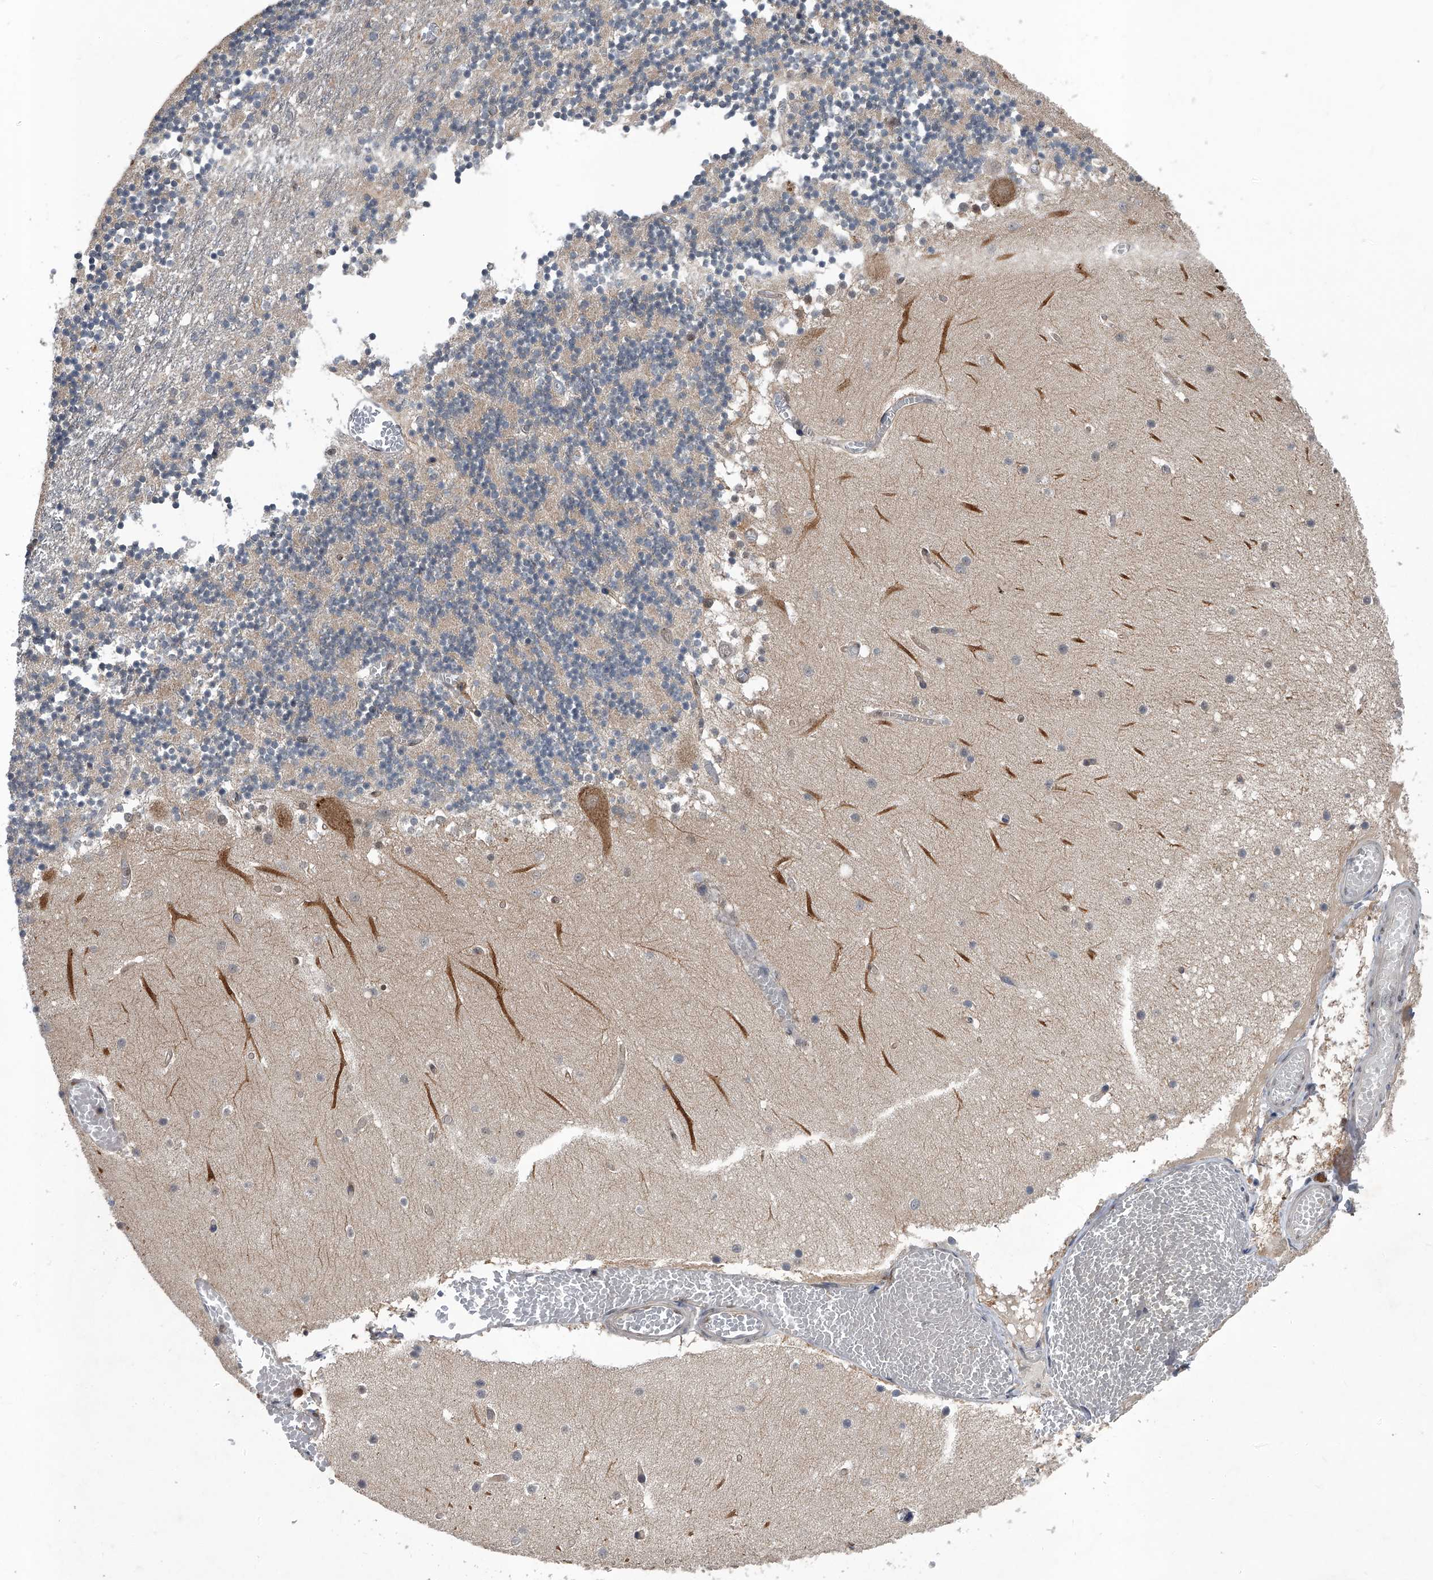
{"staining": {"intensity": "negative", "quantity": "none", "location": "none"}, "tissue": "cerebellum", "cell_type": "Cells in granular layer", "image_type": "normal", "snomed": [{"axis": "morphology", "description": "Normal tissue, NOS"}, {"axis": "topography", "description": "Cerebellum"}], "caption": "High power microscopy photomicrograph of an immunohistochemistry photomicrograph of benign cerebellum, revealing no significant positivity in cells in granular layer.", "gene": "SLC12A8", "patient": {"sex": "female", "age": 28}}